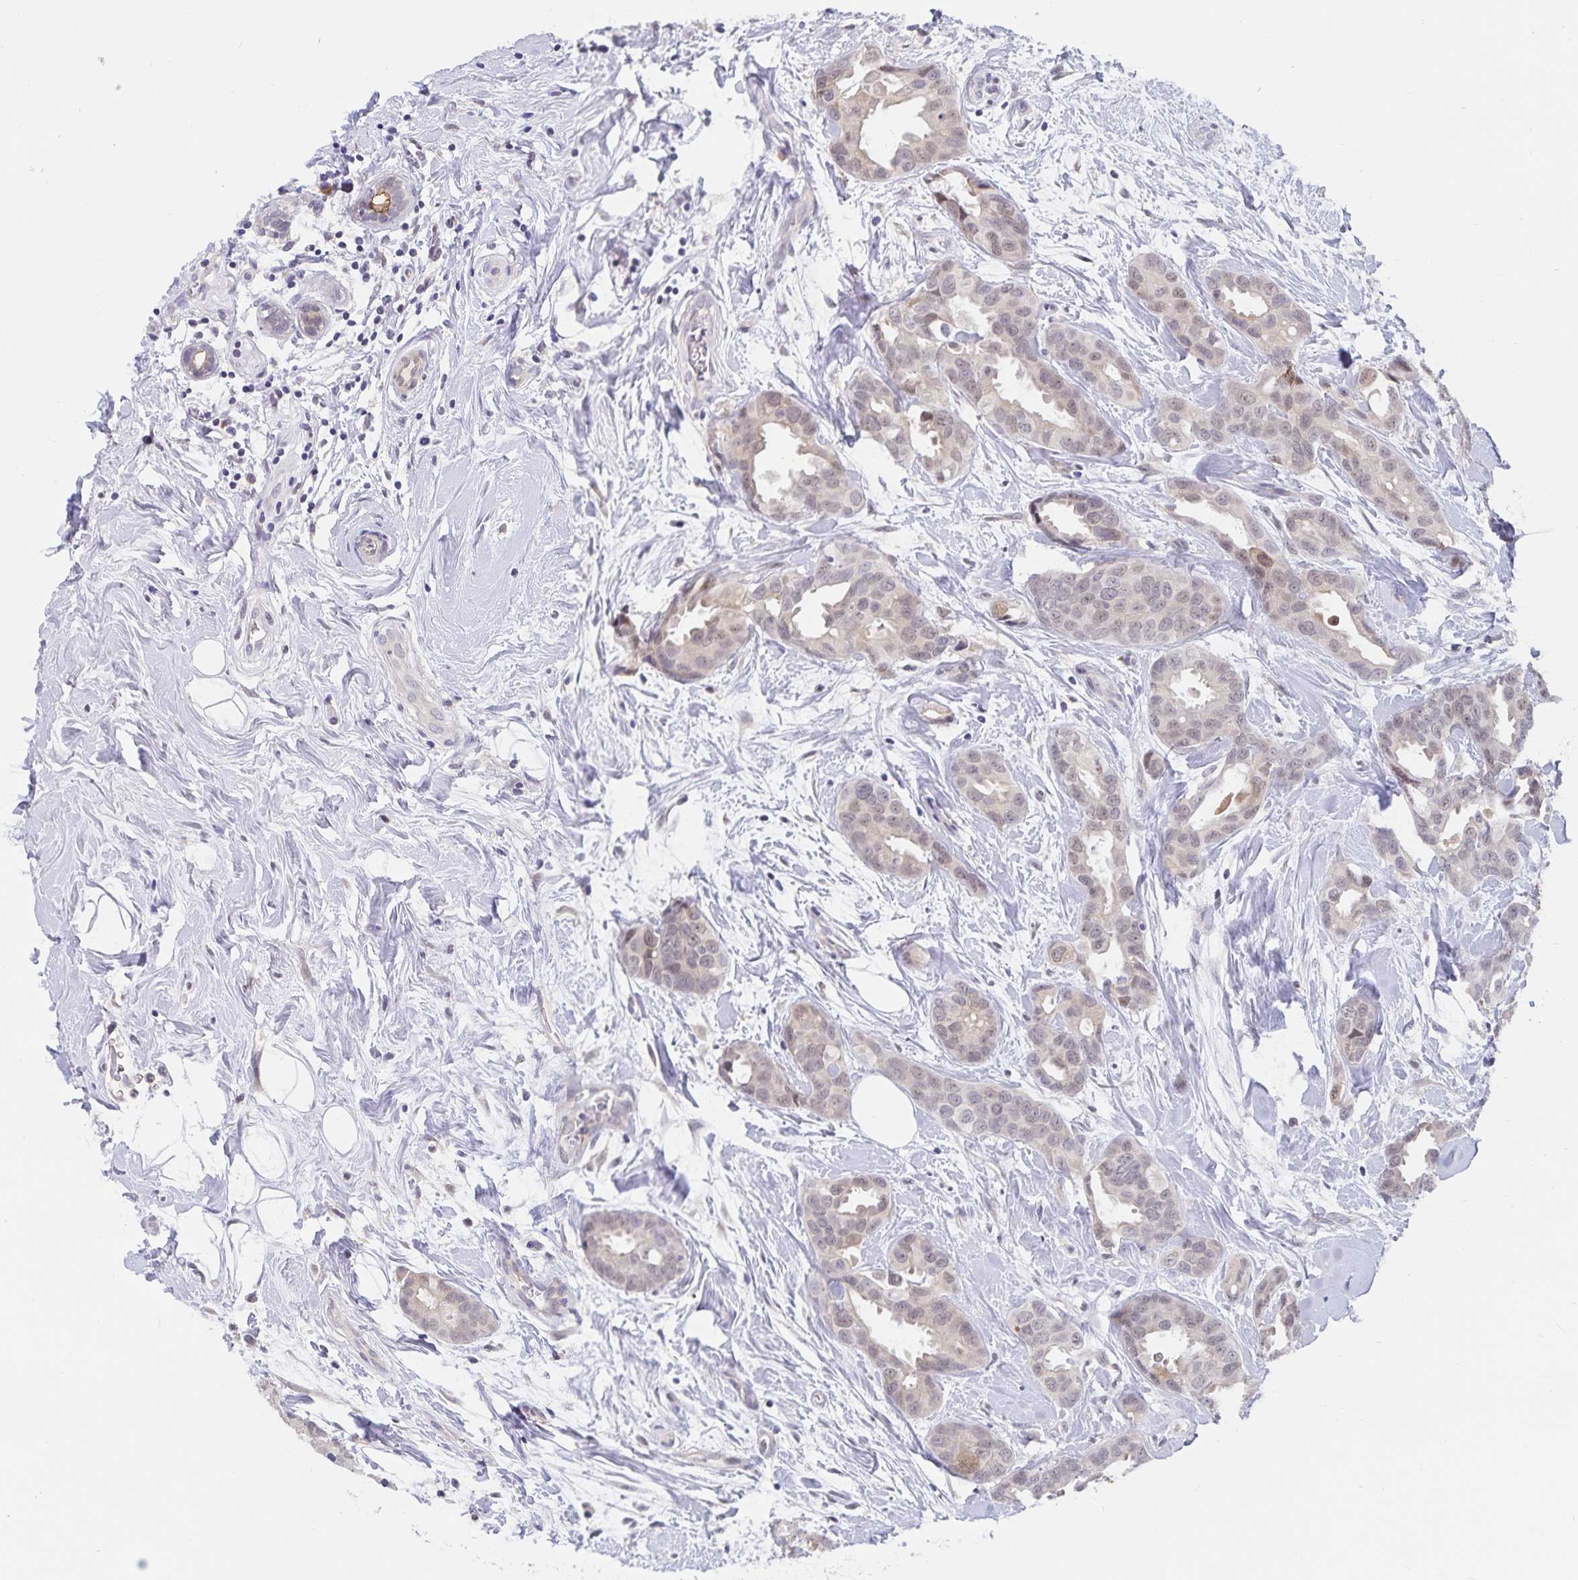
{"staining": {"intensity": "weak", "quantity": "25%-75%", "location": "cytoplasmic/membranous"}, "tissue": "breast cancer", "cell_type": "Tumor cells", "image_type": "cancer", "snomed": [{"axis": "morphology", "description": "Duct carcinoma"}, {"axis": "topography", "description": "Breast"}], "caption": "Protein staining exhibits weak cytoplasmic/membranous positivity in about 25%-75% of tumor cells in infiltrating ductal carcinoma (breast).", "gene": "ATP2A2", "patient": {"sex": "female", "age": 45}}